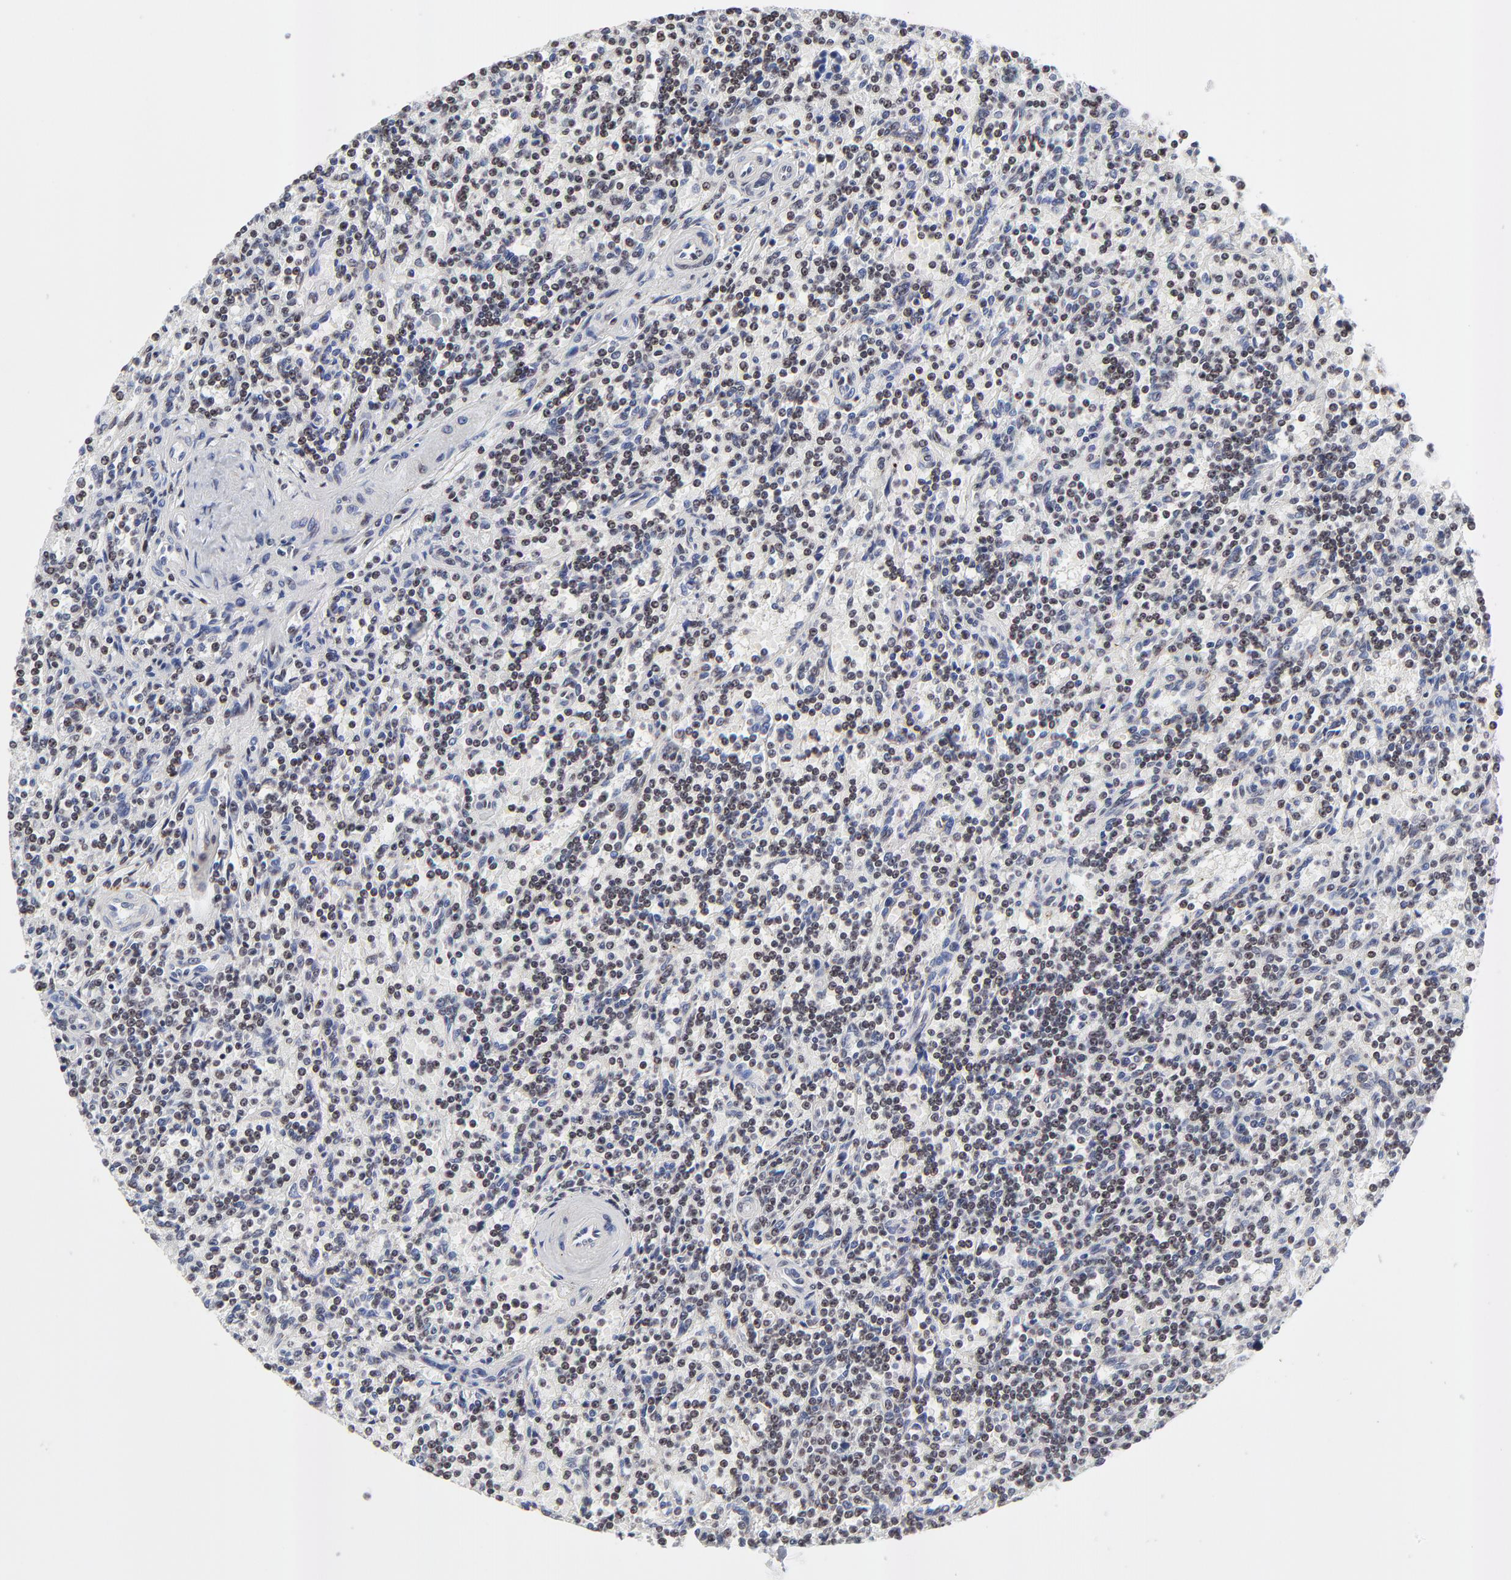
{"staining": {"intensity": "weak", "quantity": "<25%", "location": "nuclear"}, "tissue": "lymphoma", "cell_type": "Tumor cells", "image_type": "cancer", "snomed": [{"axis": "morphology", "description": "Malignant lymphoma, non-Hodgkin's type, Low grade"}, {"axis": "topography", "description": "Spleen"}], "caption": "There is no significant staining in tumor cells of malignant lymphoma, non-Hodgkin's type (low-grade).", "gene": "ZNF777", "patient": {"sex": "male", "age": 73}}